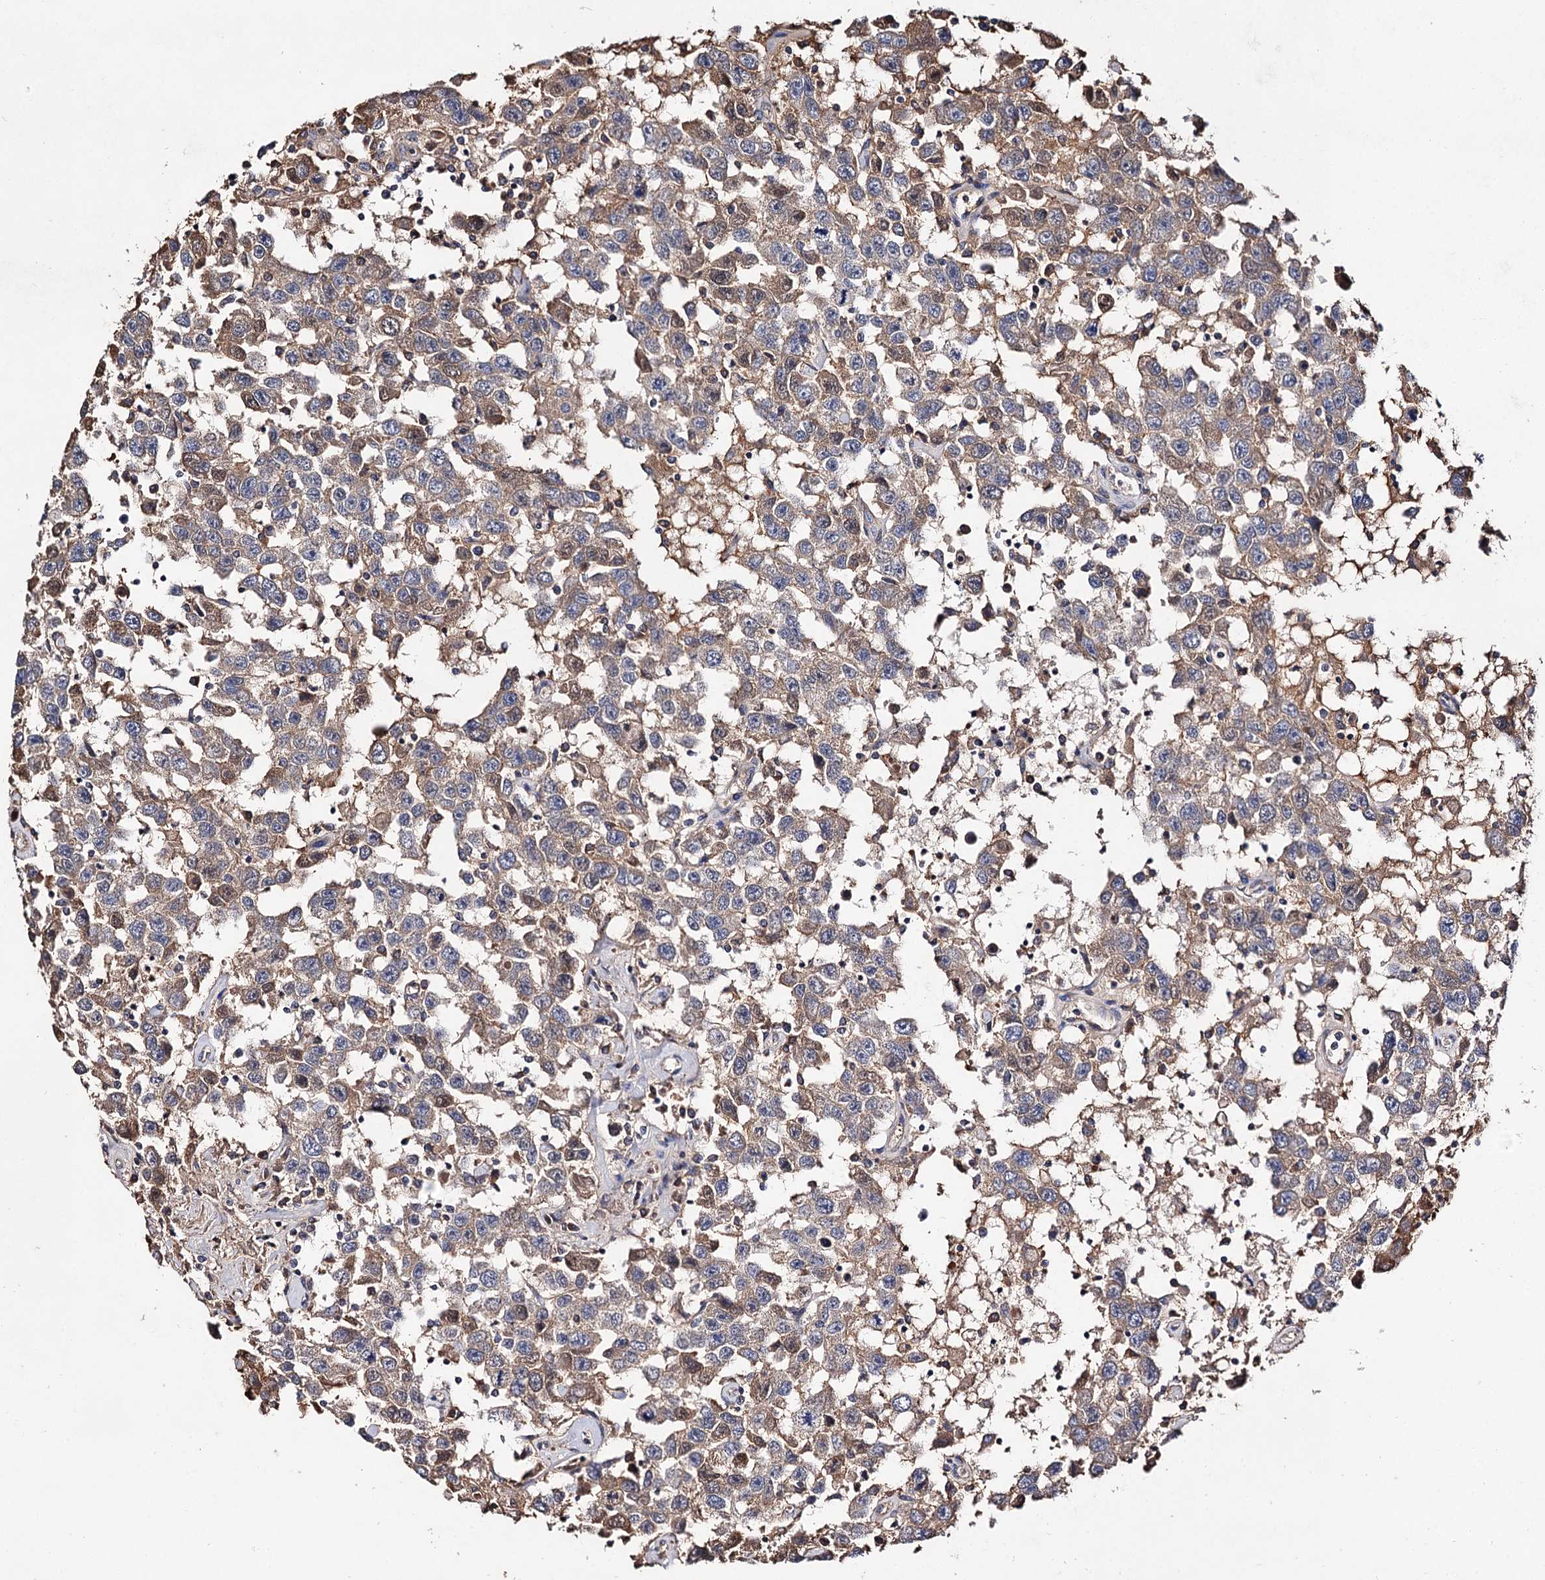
{"staining": {"intensity": "weak", "quantity": ">75%", "location": "cytoplasmic/membranous"}, "tissue": "testis cancer", "cell_type": "Tumor cells", "image_type": "cancer", "snomed": [{"axis": "morphology", "description": "Seminoma, NOS"}, {"axis": "topography", "description": "Testis"}], "caption": "A brown stain shows weak cytoplasmic/membranous staining of a protein in testis cancer (seminoma) tumor cells.", "gene": "ARFIP2", "patient": {"sex": "male", "age": 41}}